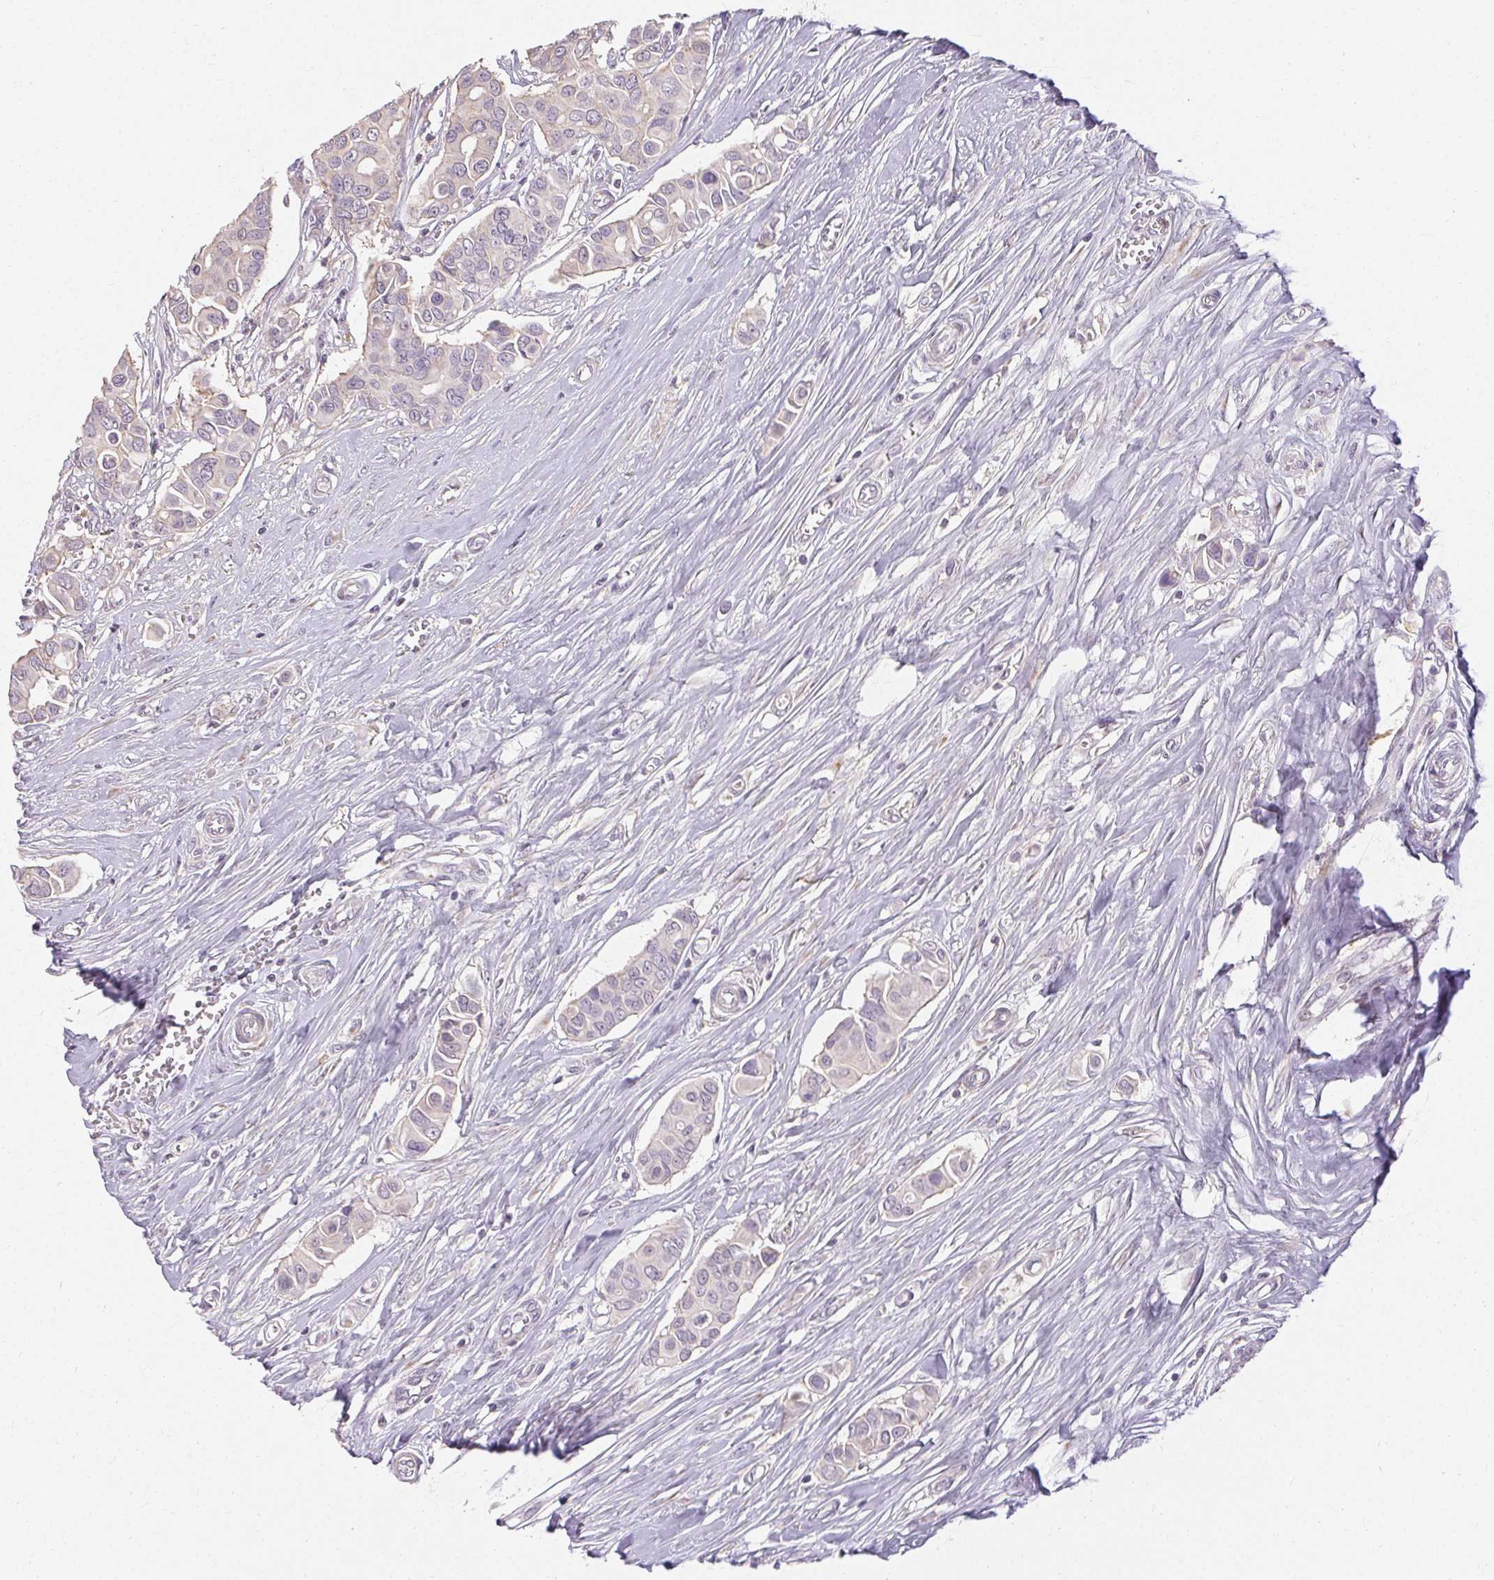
{"staining": {"intensity": "negative", "quantity": "none", "location": "none"}, "tissue": "breast cancer", "cell_type": "Tumor cells", "image_type": "cancer", "snomed": [{"axis": "morphology", "description": "Normal tissue, NOS"}, {"axis": "morphology", "description": "Duct carcinoma"}, {"axis": "topography", "description": "Skin"}, {"axis": "topography", "description": "Breast"}], "caption": "The histopathology image displays no significant positivity in tumor cells of breast invasive ductal carcinoma.", "gene": "TMEM52B", "patient": {"sex": "female", "age": 54}}